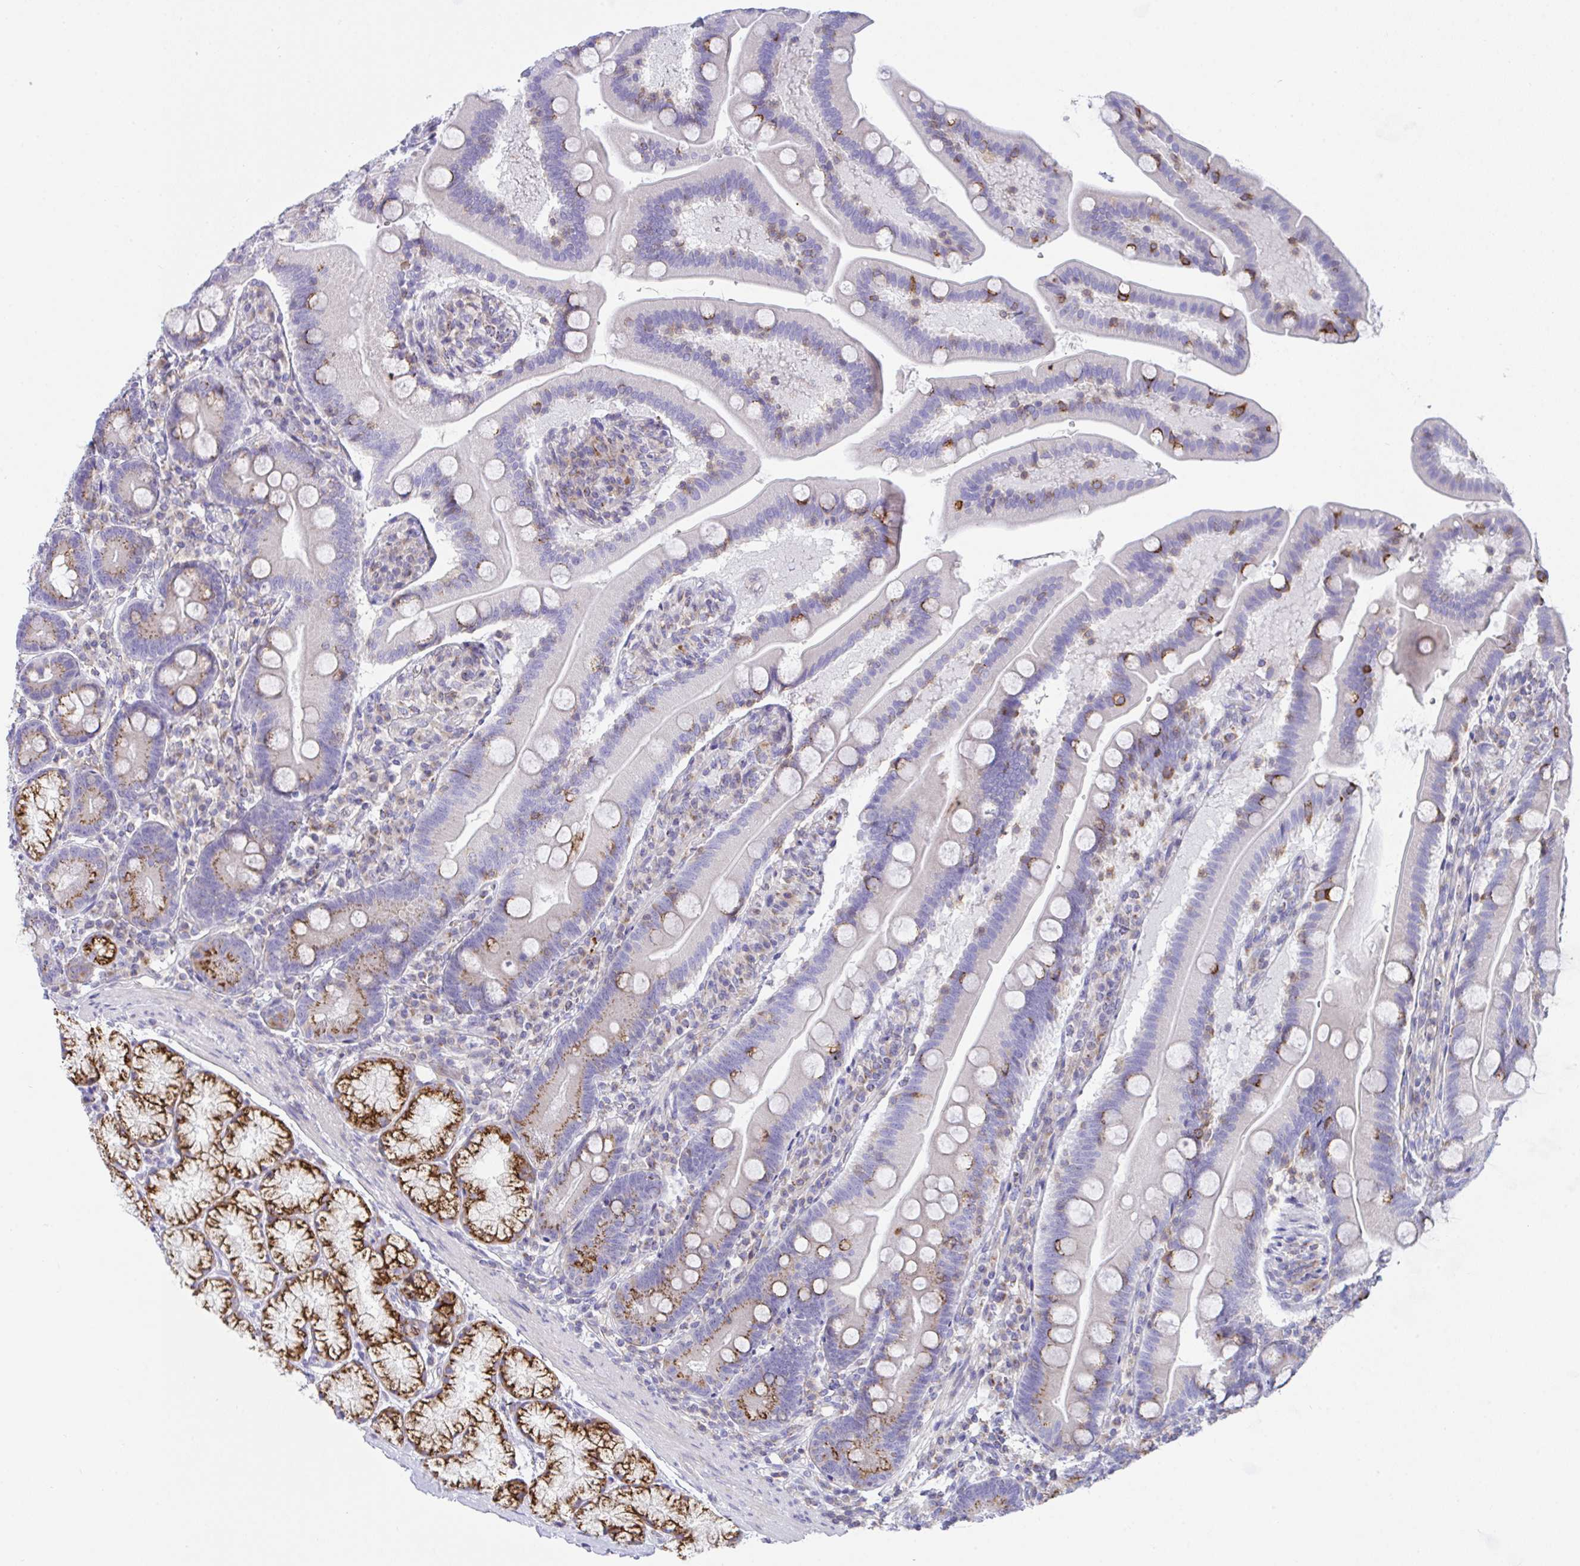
{"staining": {"intensity": "strong", "quantity": "<25%", "location": "cytoplasmic/membranous"}, "tissue": "duodenum", "cell_type": "Glandular cells", "image_type": "normal", "snomed": [{"axis": "morphology", "description": "Normal tissue, NOS"}, {"axis": "topography", "description": "Duodenum"}], "caption": "This image shows IHC staining of normal duodenum, with medium strong cytoplasmic/membranous expression in about <25% of glandular cells.", "gene": "MIA3", "patient": {"sex": "female", "age": 67}}